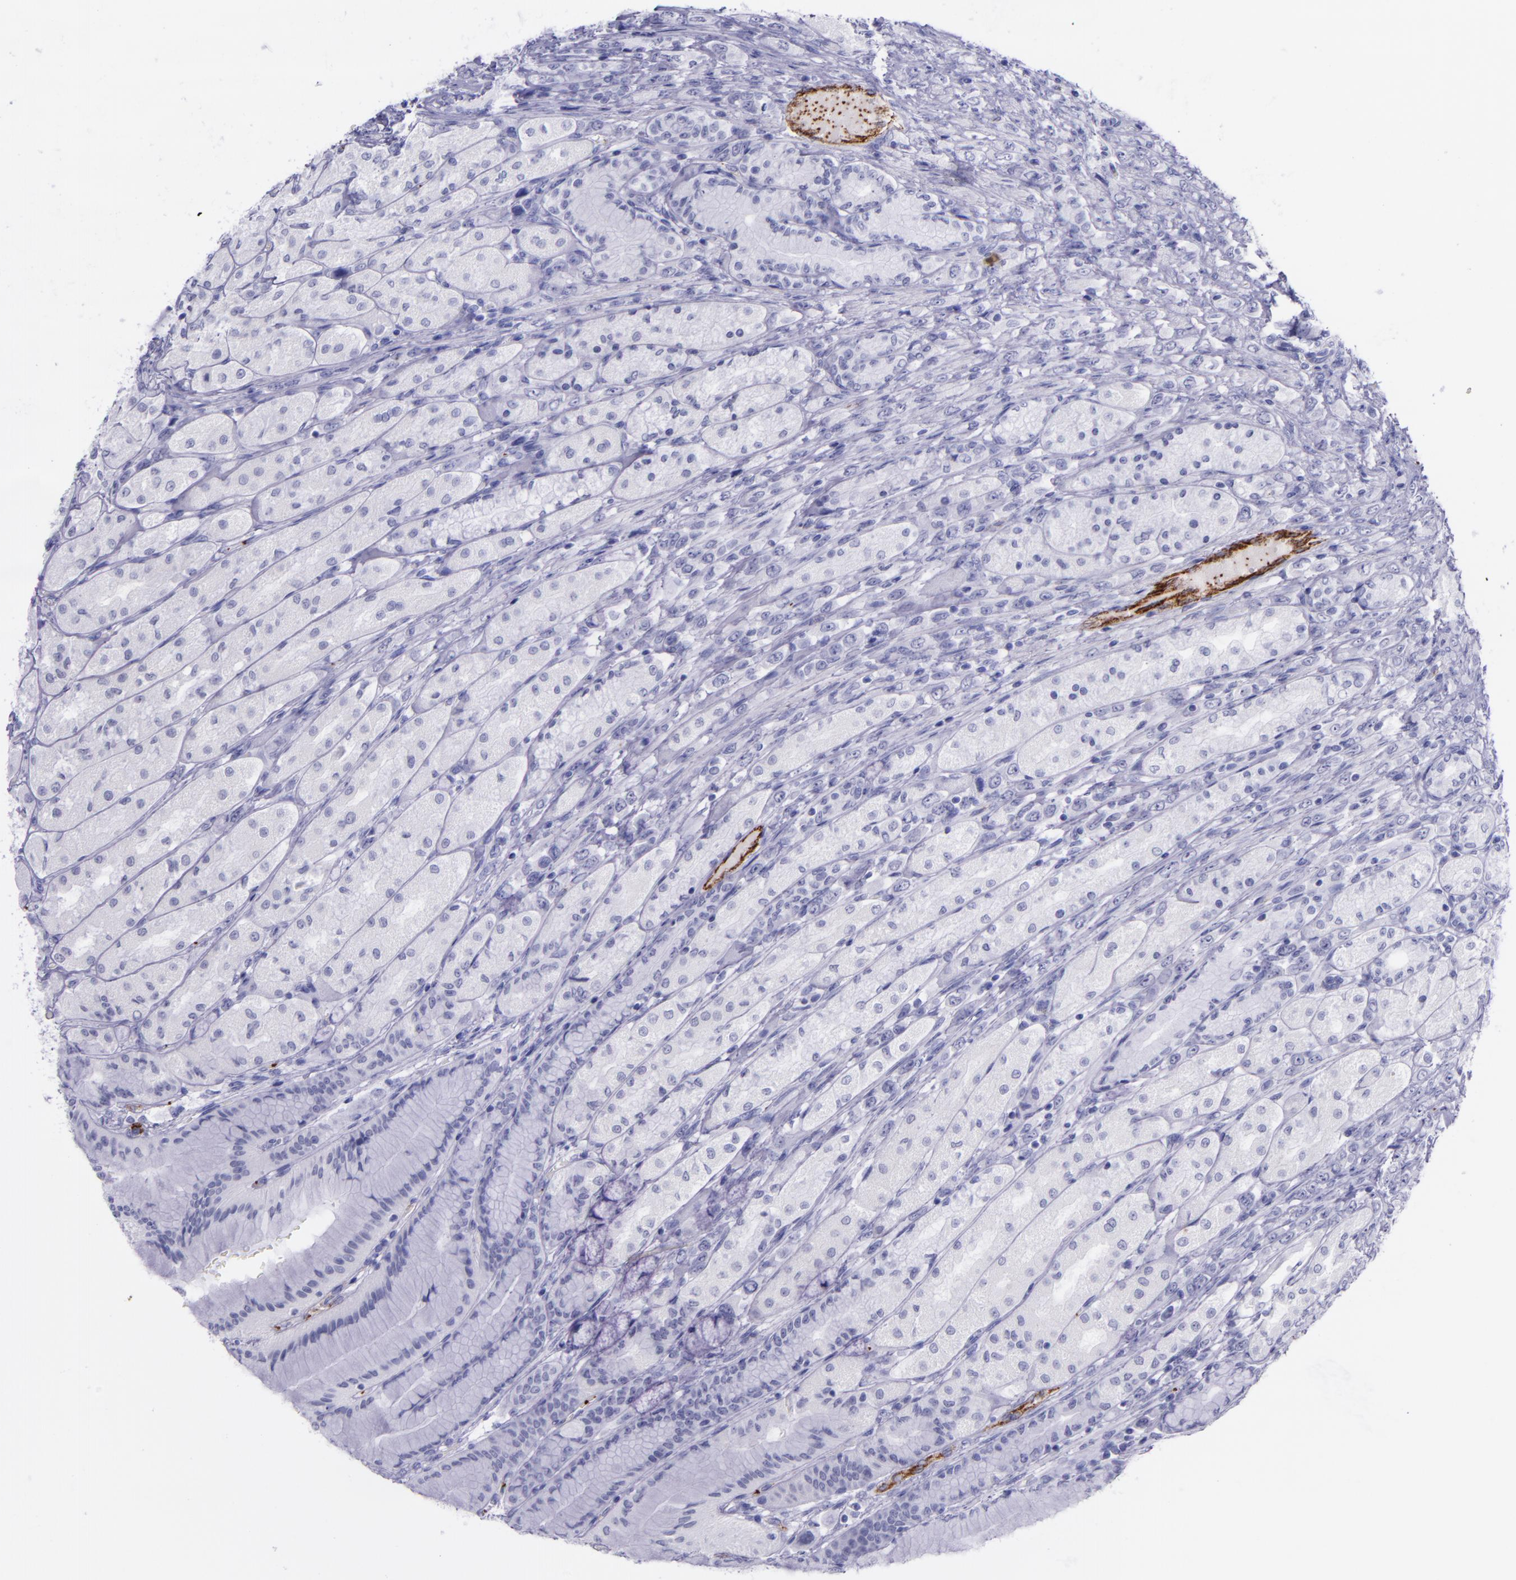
{"staining": {"intensity": "negative", "quantity": "none", "location": "none"}, "tissue": "stomach", "cell_type": "Glandular cells", "image_type": "normal", "snomed": [{"axis": "morphology", "description": "Normal tissue, NOS"}, {"axis": "morphology", "description": "Adenocarcinoma, NOS"}, {"axis": "topography", "description": "Stomach"}, {"axis": "topography", "description": "Stomach, lower"}], "caption": "Image shows no significant protein staining in glandular cells of benign stomach. (Stains: DAB (3,3'-diaminobenzidine) IHC with hematoxylin counter stain, Microscopy: brightfield microscopy at high magnification).", "gene": "SELE", "patient": {"sex": "female", "age": 65}}